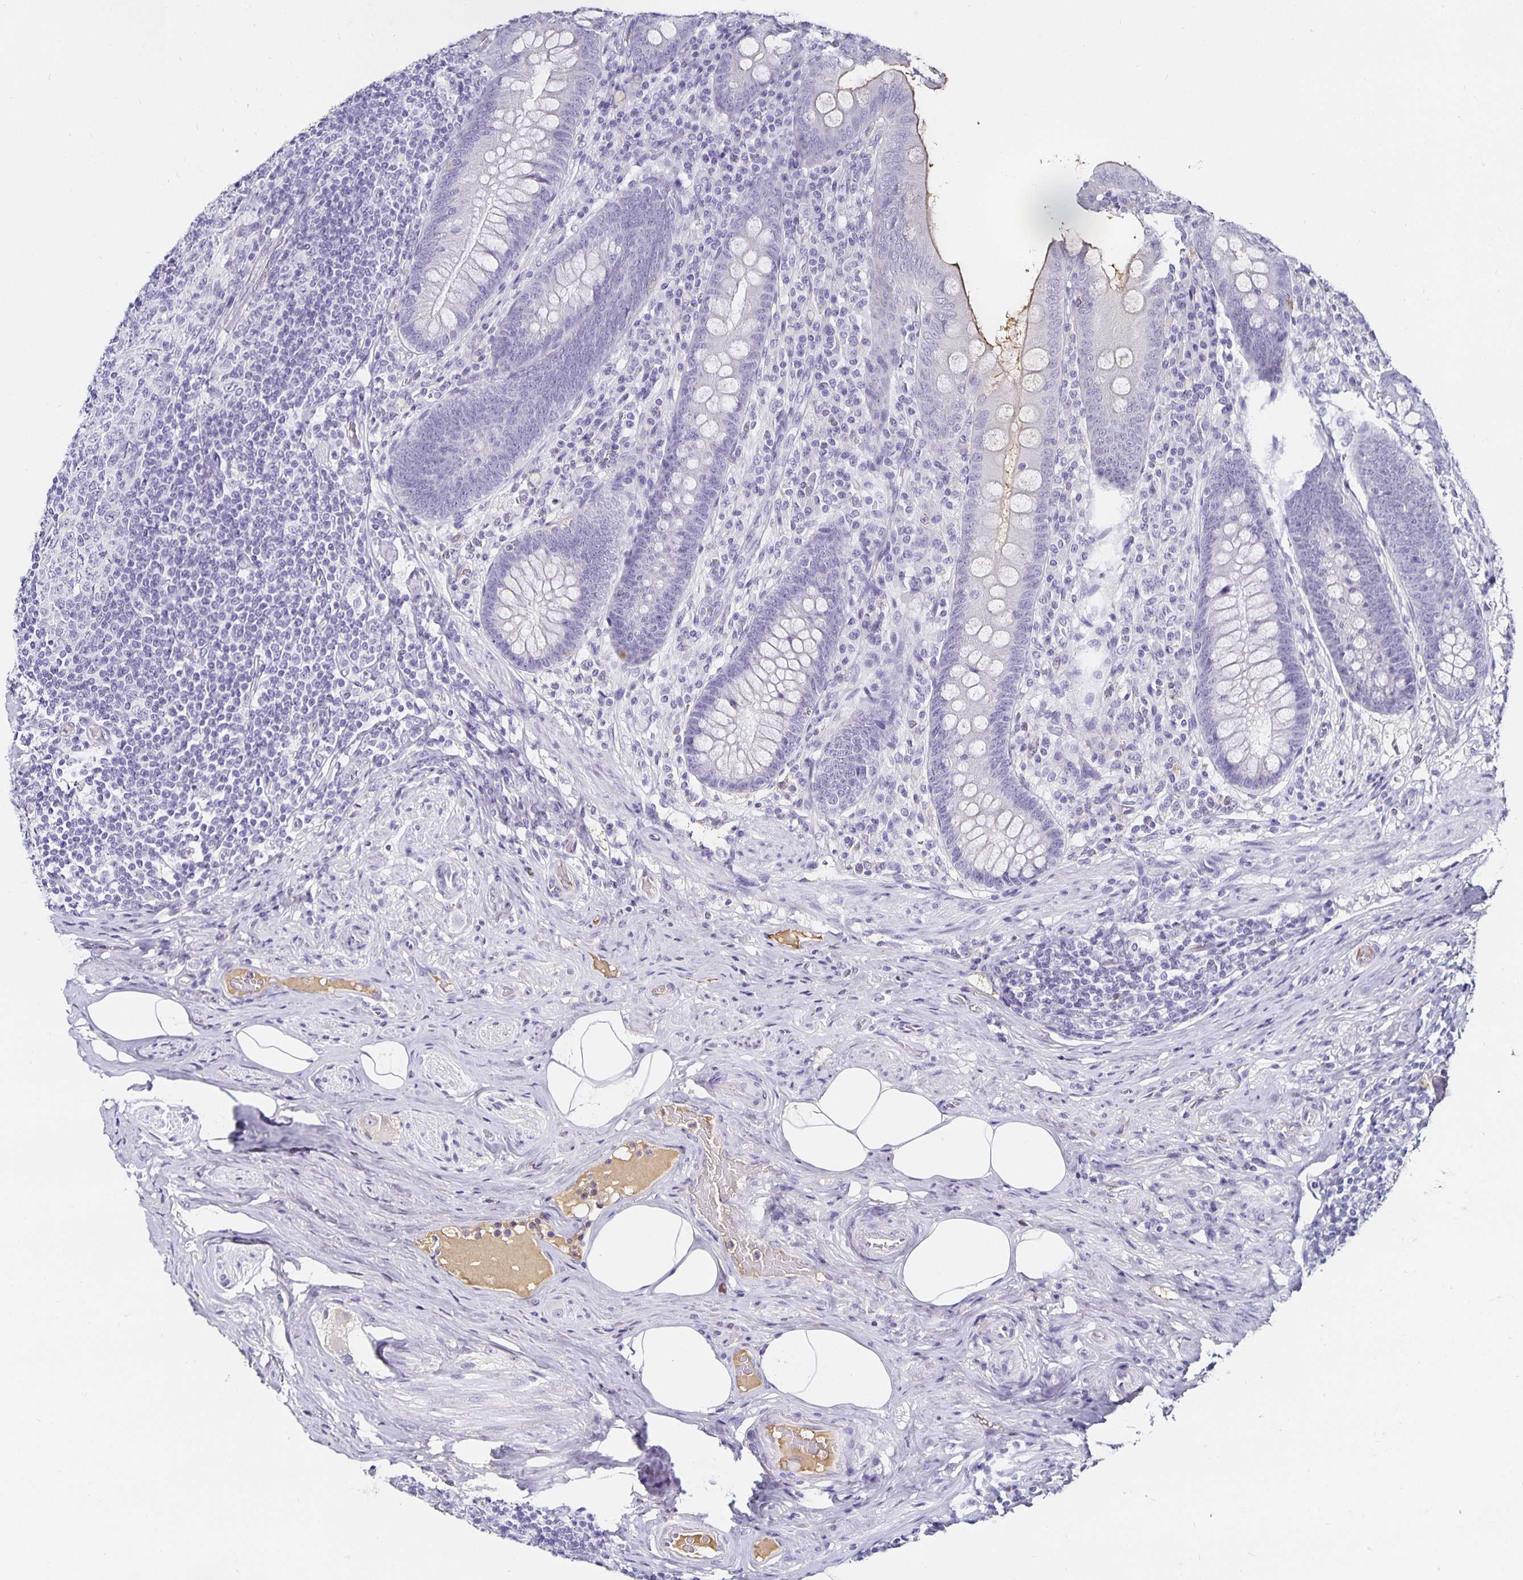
{"staining": {"intensity": "weak", "quantity": "<25%", "location": "cytoplasmic/membranous"}, "tissue": "appendix", "cell_type": "Glandular cells", "image_type": "normal", "snomed": [{"axis": "morphology", "description": "Normal tissue, NOS"}, {"axis": "topography", "description": "Appendix"}], "caption": "Protein analysis of normal appendix exhibits no significant staining in glandular cells. (DAB (3,3'-diaminobenzidine) immunohistochemistry (IHC) visualized using brightfield microscopy, high magnification).", "gene": "TTR", "patient": {"sex": "male", "age": 71}}